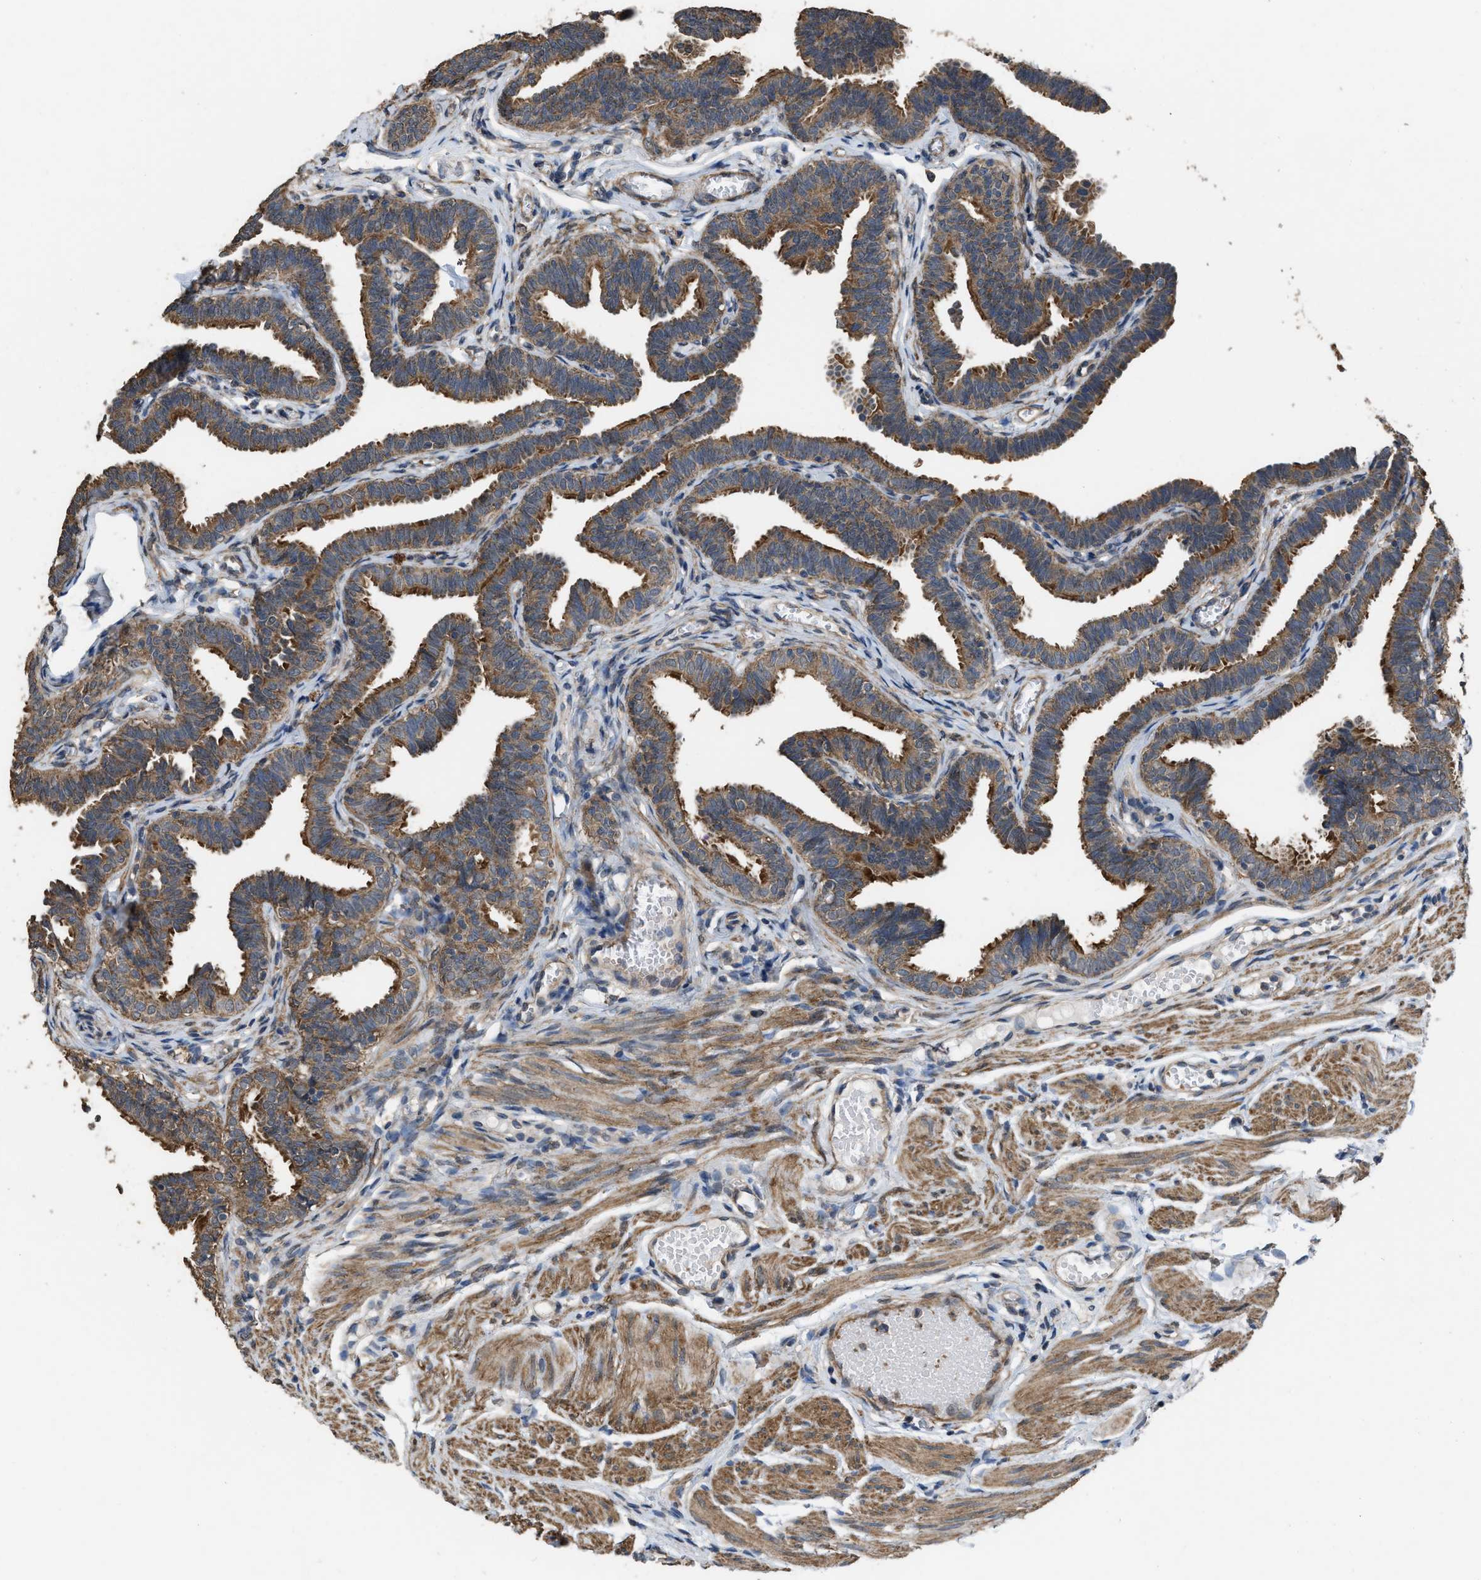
{"staining": {"intensity": "strong", "quantity": ">75%", "location": "cytoplasmic/membranous"}, "tissue": "fallopian tube", "cell_type": "Glandular cells", "image_type": "normal", "snomed": [{"axis": "morphology", "description": "Normal tissue, NOS"}, {"axis": "topography", "description": "Fallopian tube"}, {"axis": "topography", "description": "Ovary"}], "caption": "Immunohistochemistry micrograph of benign fallopian tube stained for a protein (brown), which displays high levels of strong cytoplasmic/membranous staining in approximately >75% of glandular cells.", "gene": "ARL6", "patient": {"sex": "female", "age": 23}}